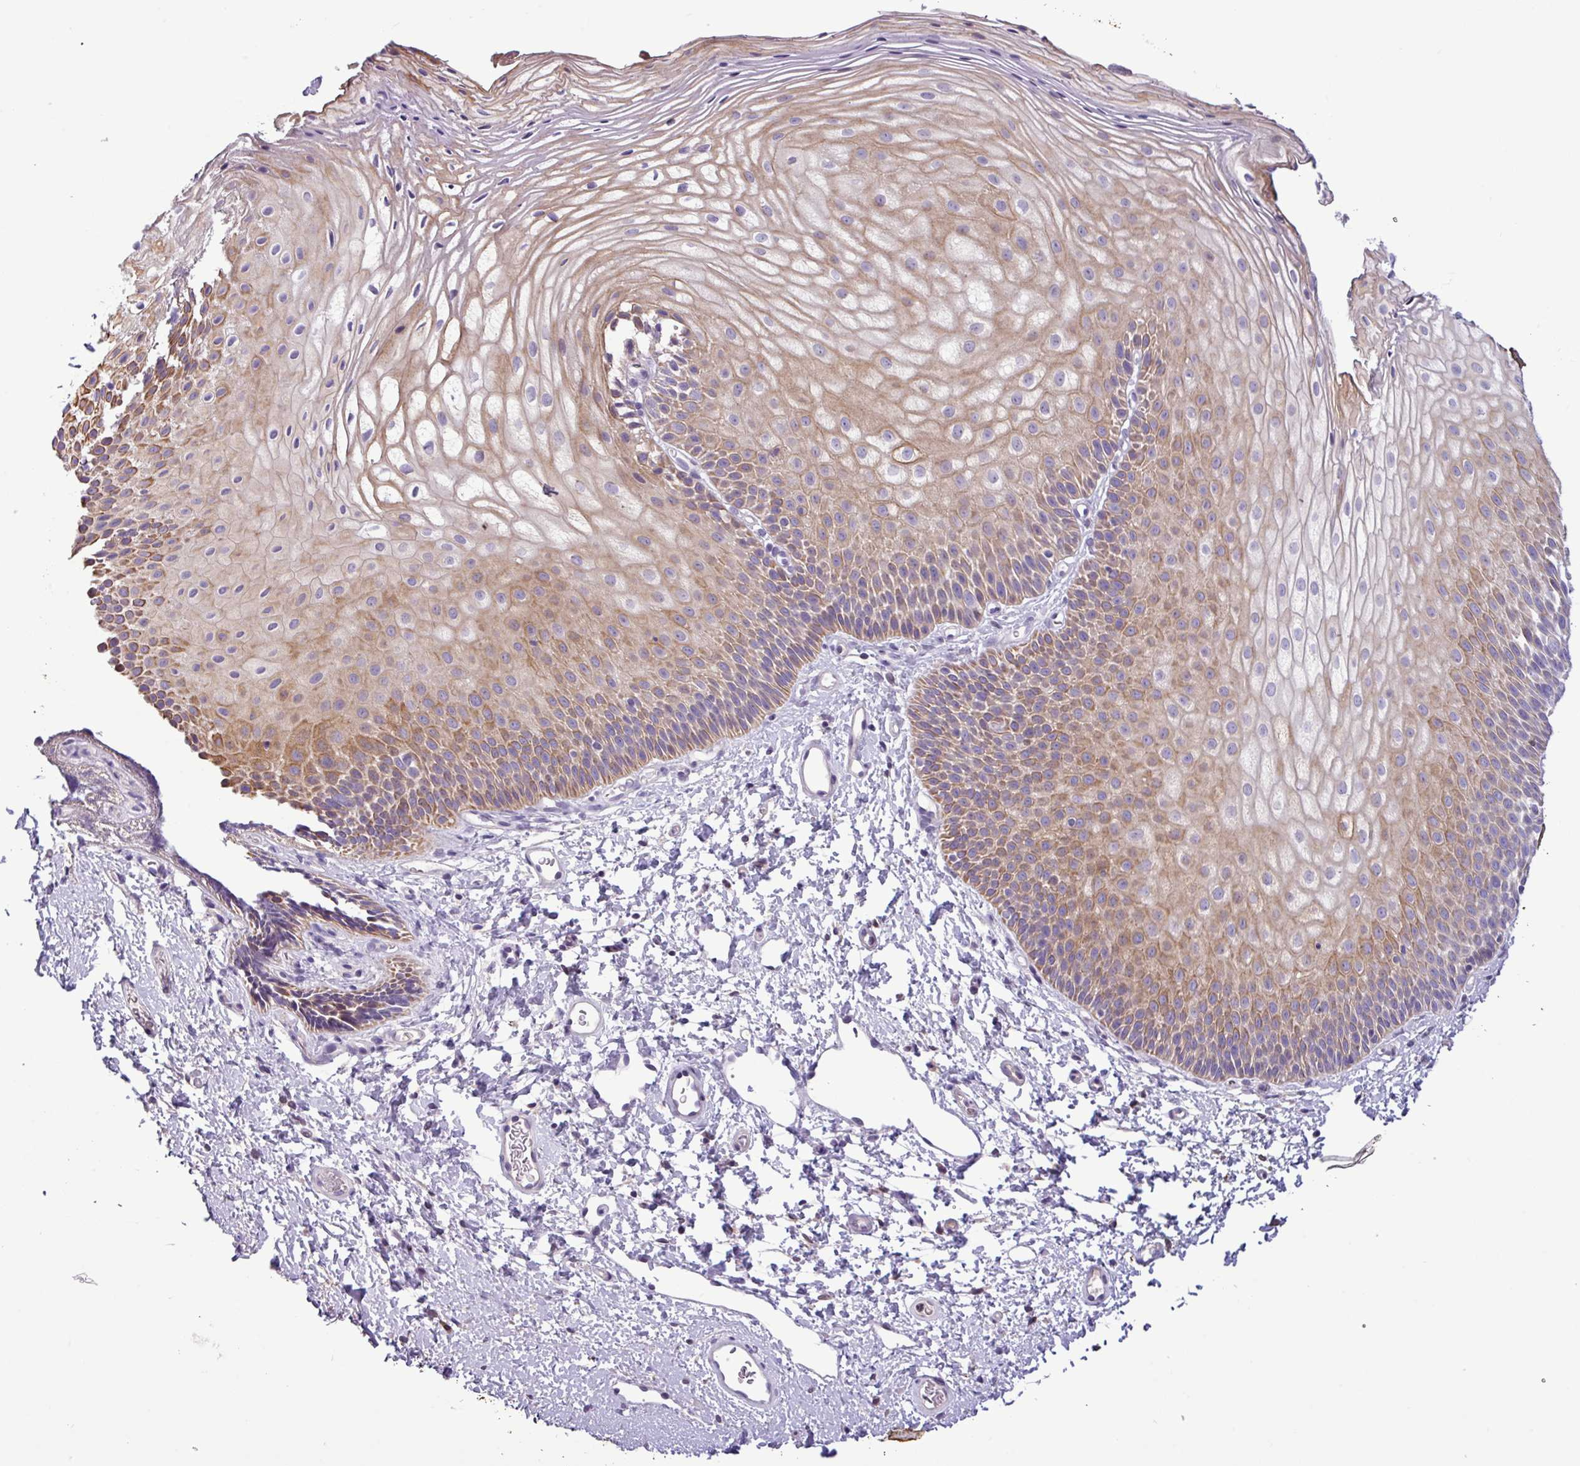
{"staining": {"intensity": "moderate", "quantity": ">75%", "location": "cytoplasmic/membranous"}, "tissue": "skin", "cell_type": "Epidermal cells", "image_type": "normal", "snomed": [{"axis": "morphology", "description": "Normal tissue, NOS"}, {"axis": "topography", "description": "Anal"}], "caption": "Immunohistochemistry (IHC) of normal human skin exhibits medium levels of moderate cytoplasmic/membranous positivity in about >75% of epidermal cells.", "gene": "PNLDC1", "patient": {"sex": "female", "age": 40}}